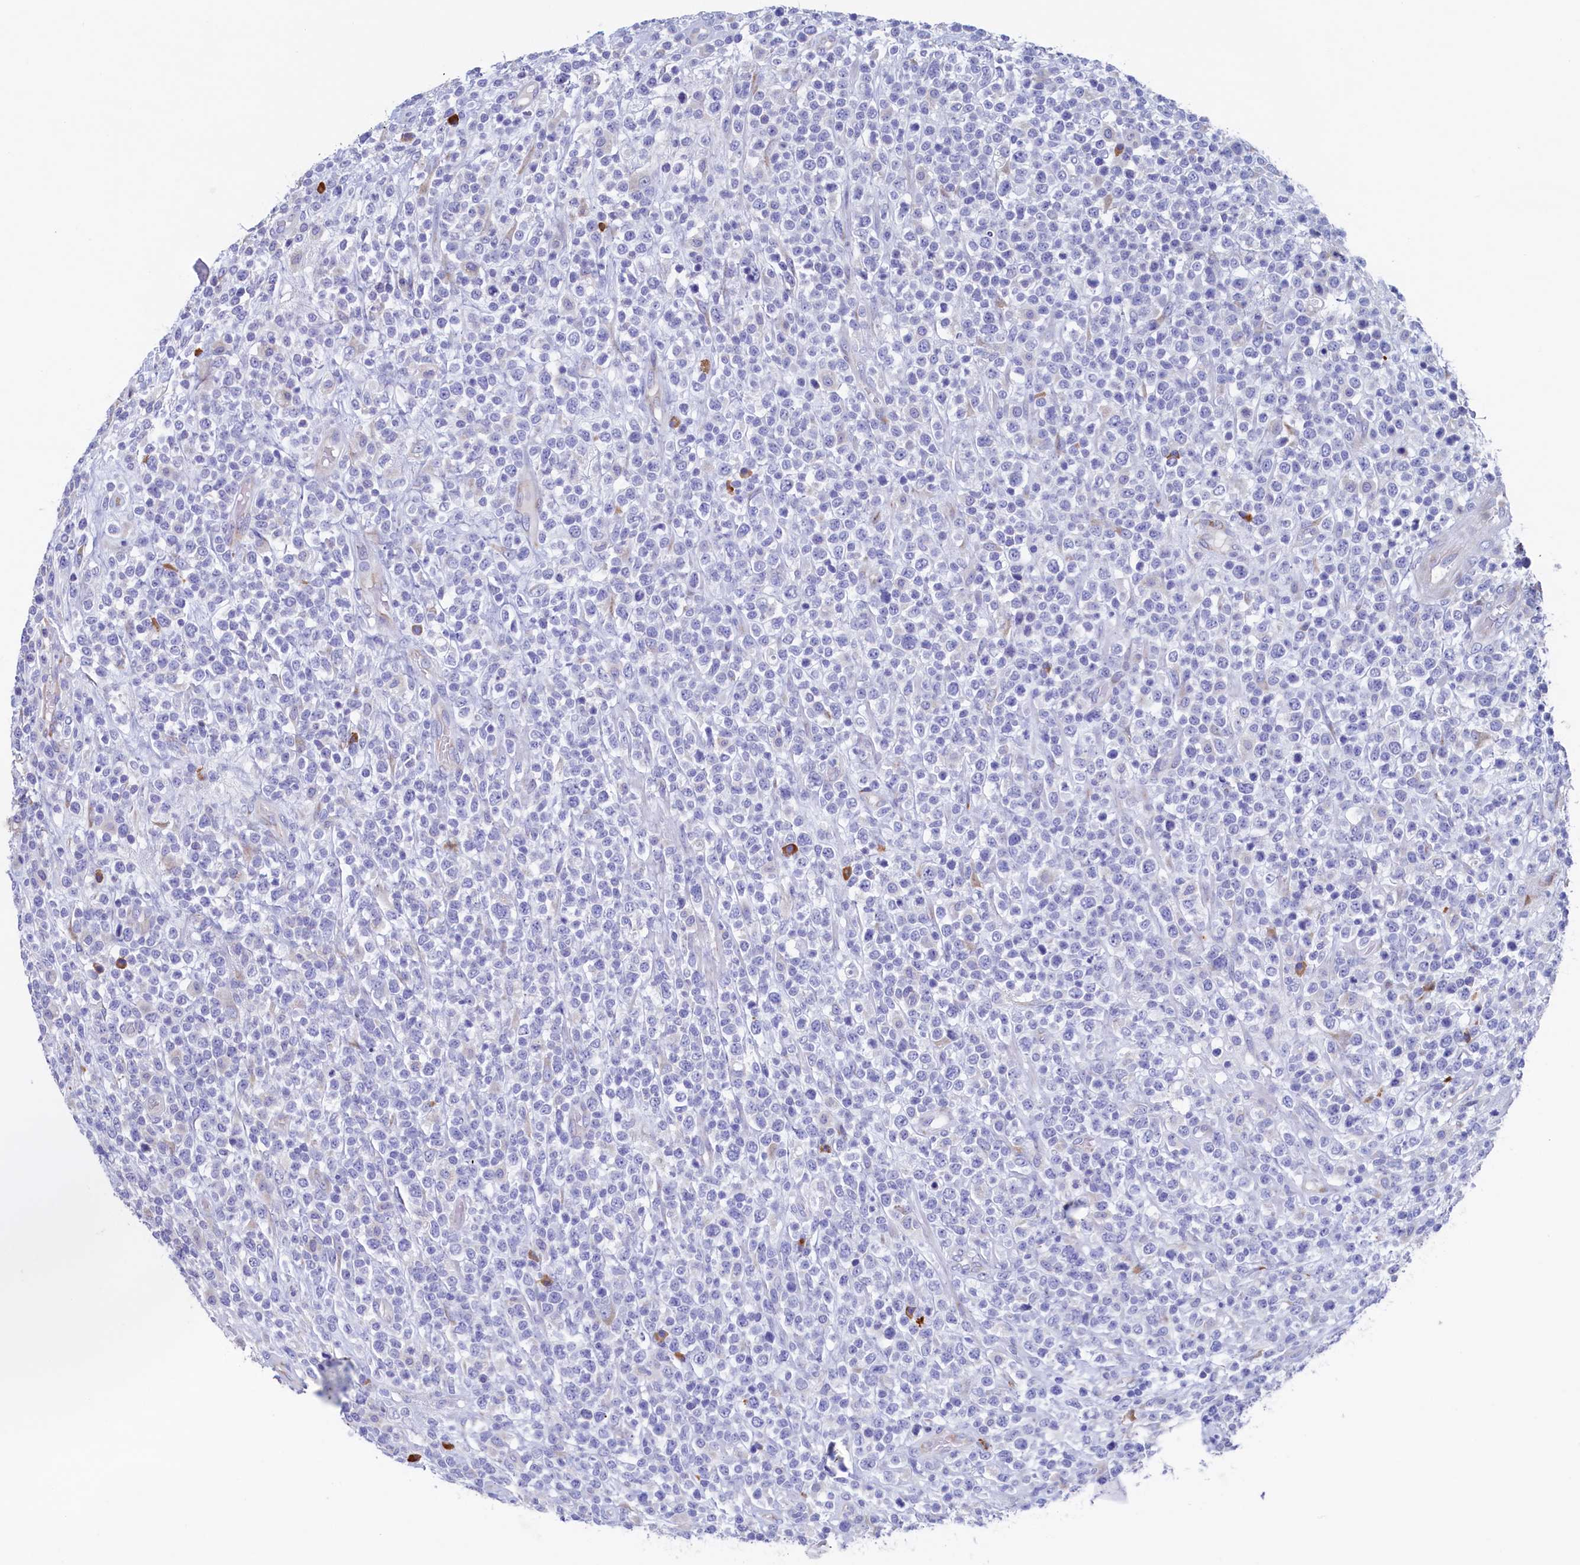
{"staining": {"intensity": "negative", "quantity": "none", "location": "none"}, "tissue": "lymphoma", "cell_type": "Tumor cells", "image_type": "cancer", "snomed": [{"axis": "morphology", "description": "Malignant lymphoma, non-Hodgkin's type, High grade"}, {"axis": "topography", "description": "Colon"}], "caption": "Tumor cells show no significant protein expression in malignant lymphoma, non-Hodgkin's type (high-grade).", "gene": "CBLIF", "patient": {"sex": "female", "age": 53}}